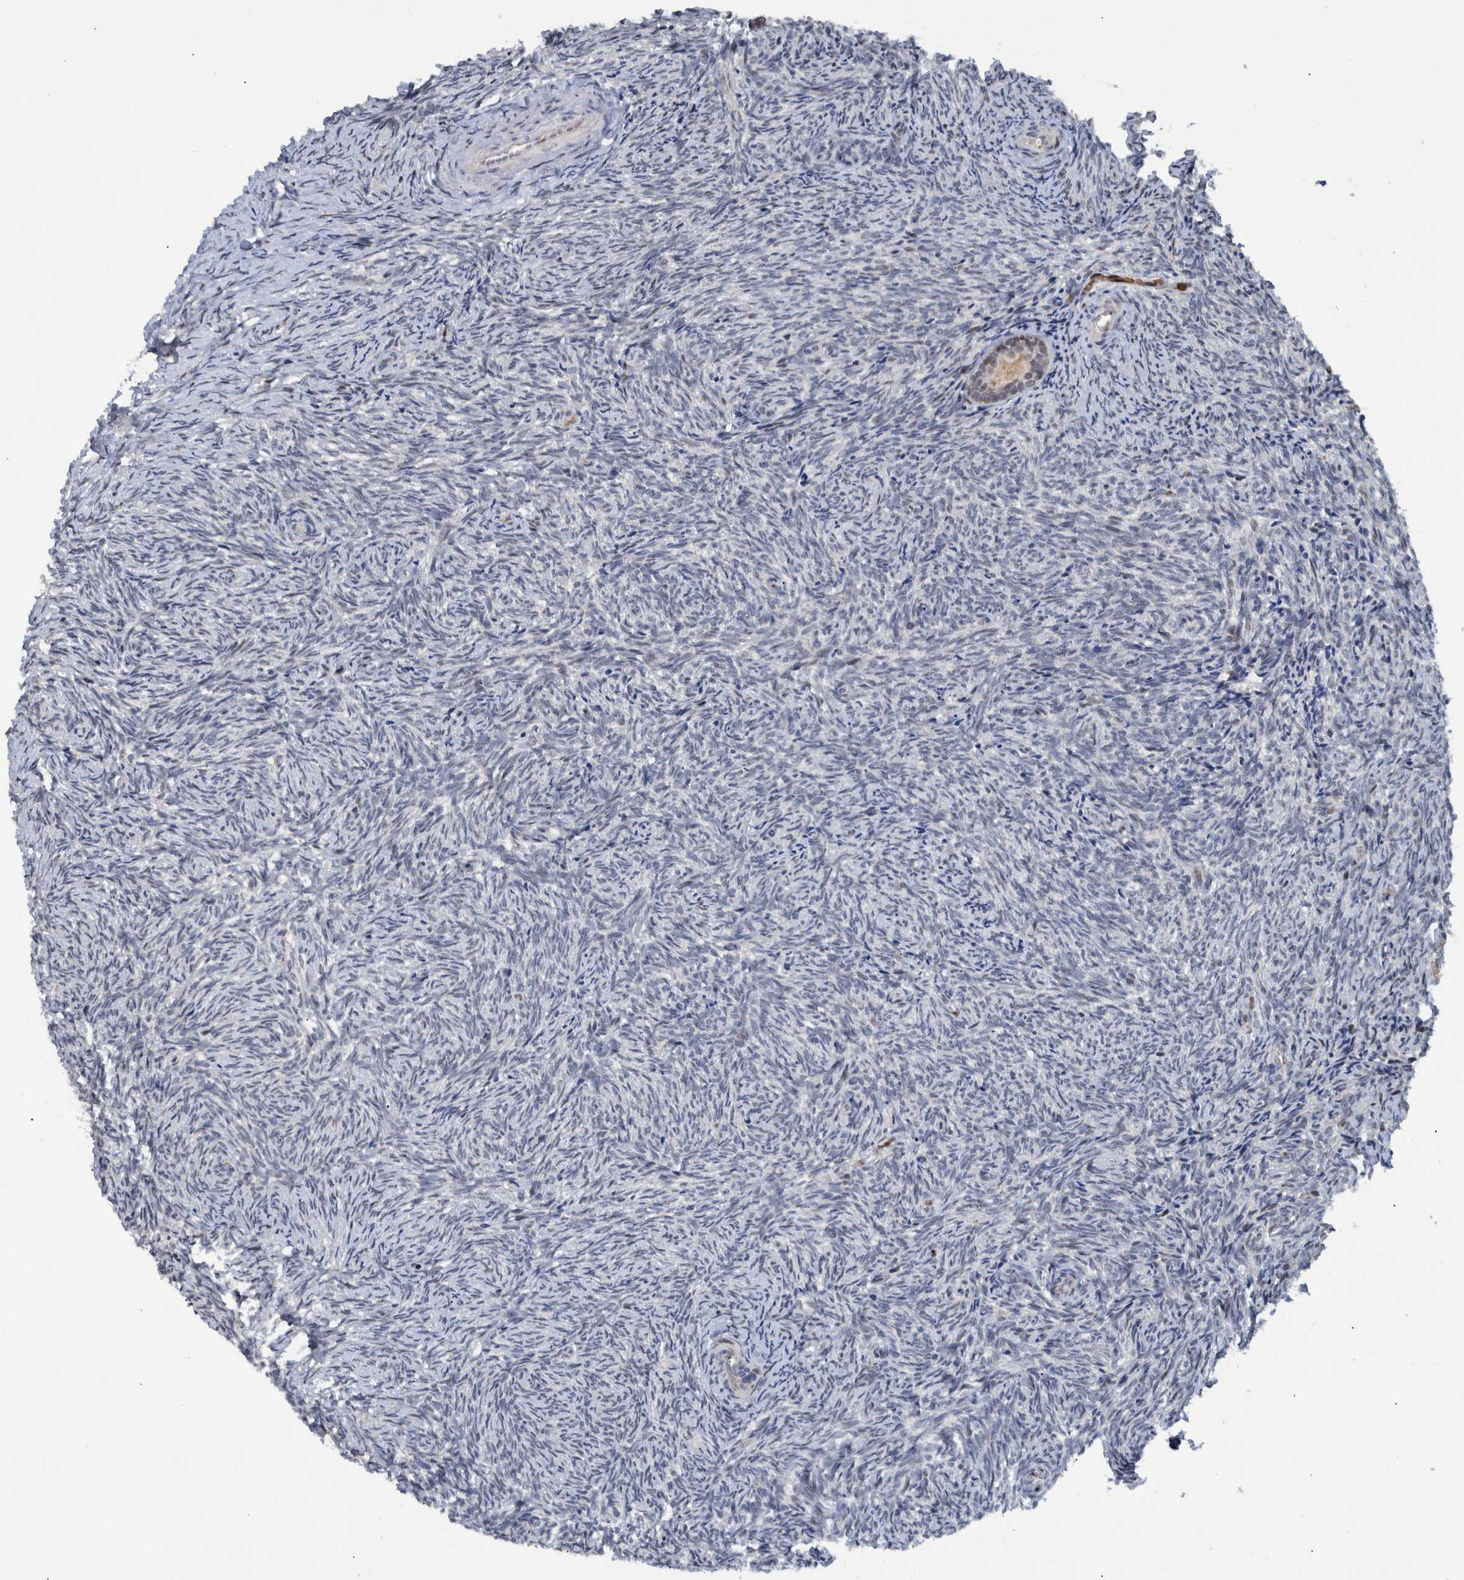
{"staining": {"intensity": "moderate", "quantity": ">75%", "location": "cytoplasmic/membranous"}, "tissue": "ovary", "cell_type": "Follicle cells", "image_type": "normal", "snomed": [{"axis": "morphology", "description": "Normal tissue, NOS"}, {"axis": "topography", "description": "Ovary"}], "caption": "This is a micrograph of IHC staining of benign ovary, which shows moderate expression in the cytoplasmic/membranous of follicle cells.", "gene": "ESRP1", "patient": {"sex": "female", "age": 41}}